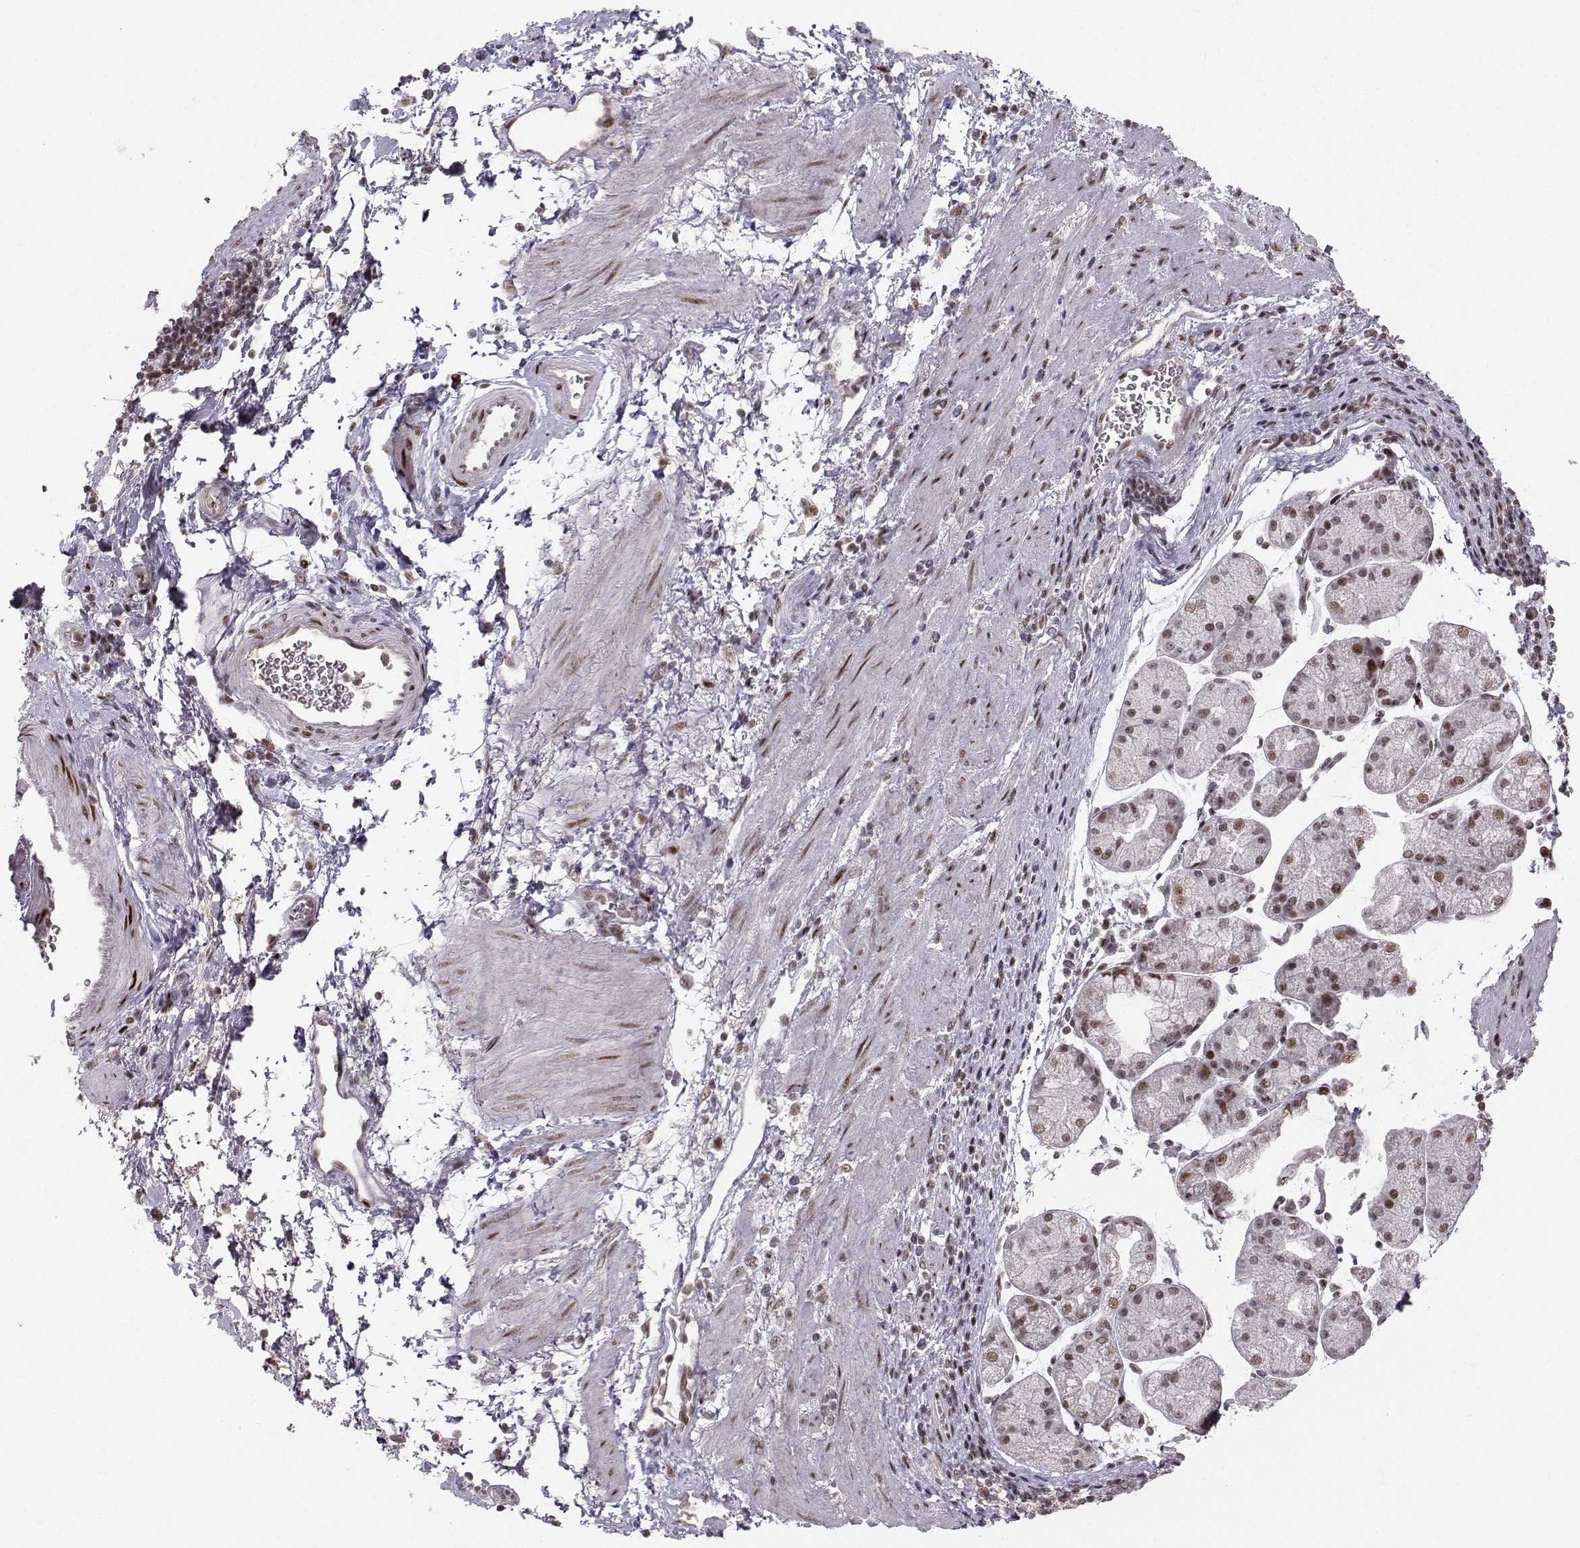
{"staining": {"intensity": "moderate", "quantity": "<25%", "location": "nuclear"}, "tissue": "stomach cancer", "cell_type": "Tumor cells", "image_type": "cancer", "snomed": [{"axis": "morphology", "description": "Adenocarcinoma, NOS"}, {"axis": "topography", "description": "Stomach"}], "caption": "A high-resolution histopathology image shows immunohistochemistry (IHC) staining of stomach cancer (adenocarcinoma), which exhibits moderate nuclear staining in approximately <25% of tumor cells.", "gene": "SNAPC2", "patient": {"sex": "female", "age": 57}}